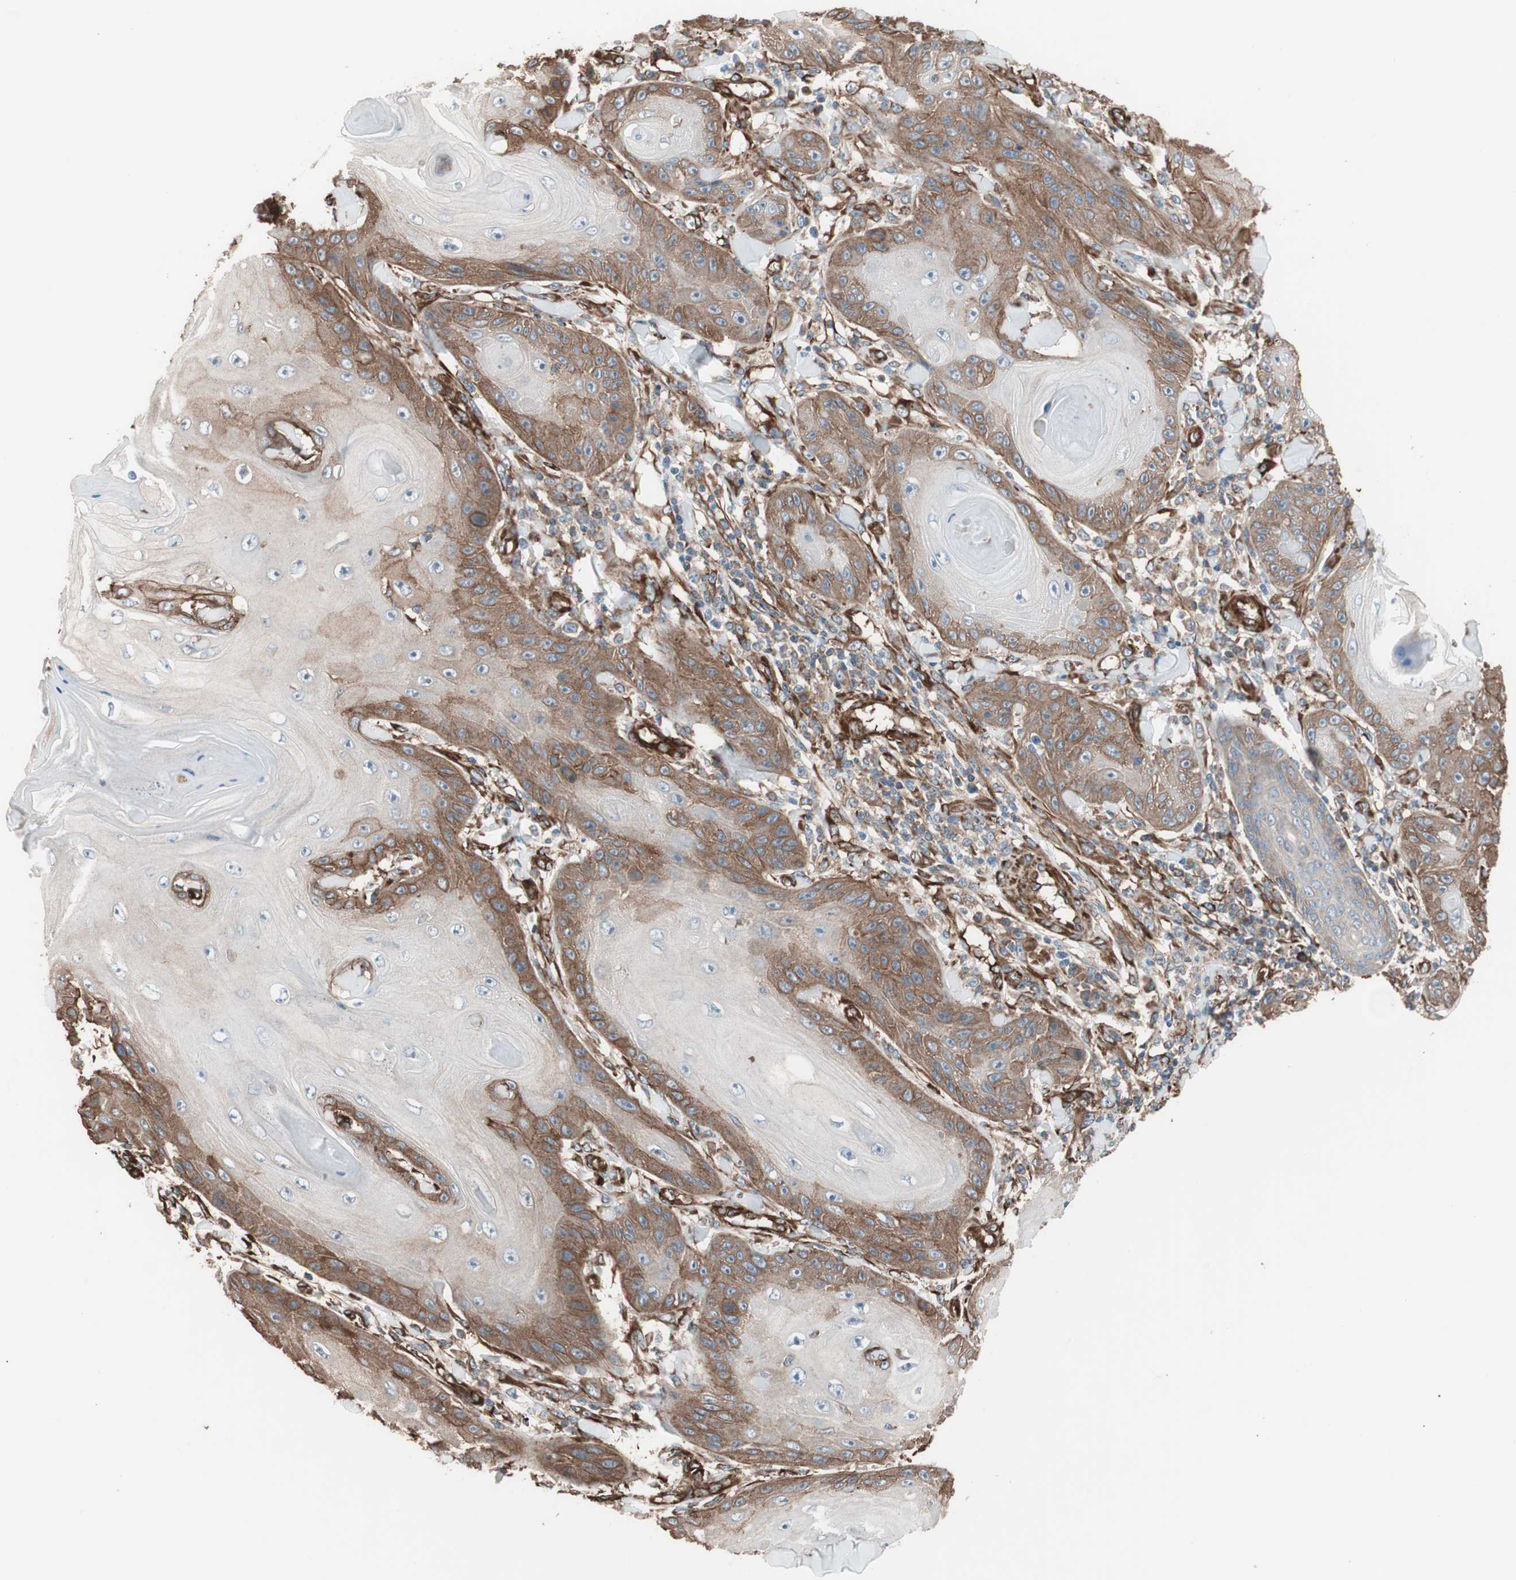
{"staining": {"intensity": "moderate", "quantity": "25%-75%", "location": "cytoplasmic/membranous"}, "tissue": "skin cancer", "cell_type": "Tumor cells", "image_type": "cancer", "snomed": [{"axis": "morphology", "description": "Squamous cell carcinoma, NOS"}, {"axis": "topography", "description": "Skin"}], "caption": "This is a micrograph of IHC staining of skin squamous cell carcinoma, which shows moderate positivity in the cytoplasmic/membranous of tumor cells.", "gene": "GPSM2", "patient": {"sex": "female", "age": 78}}